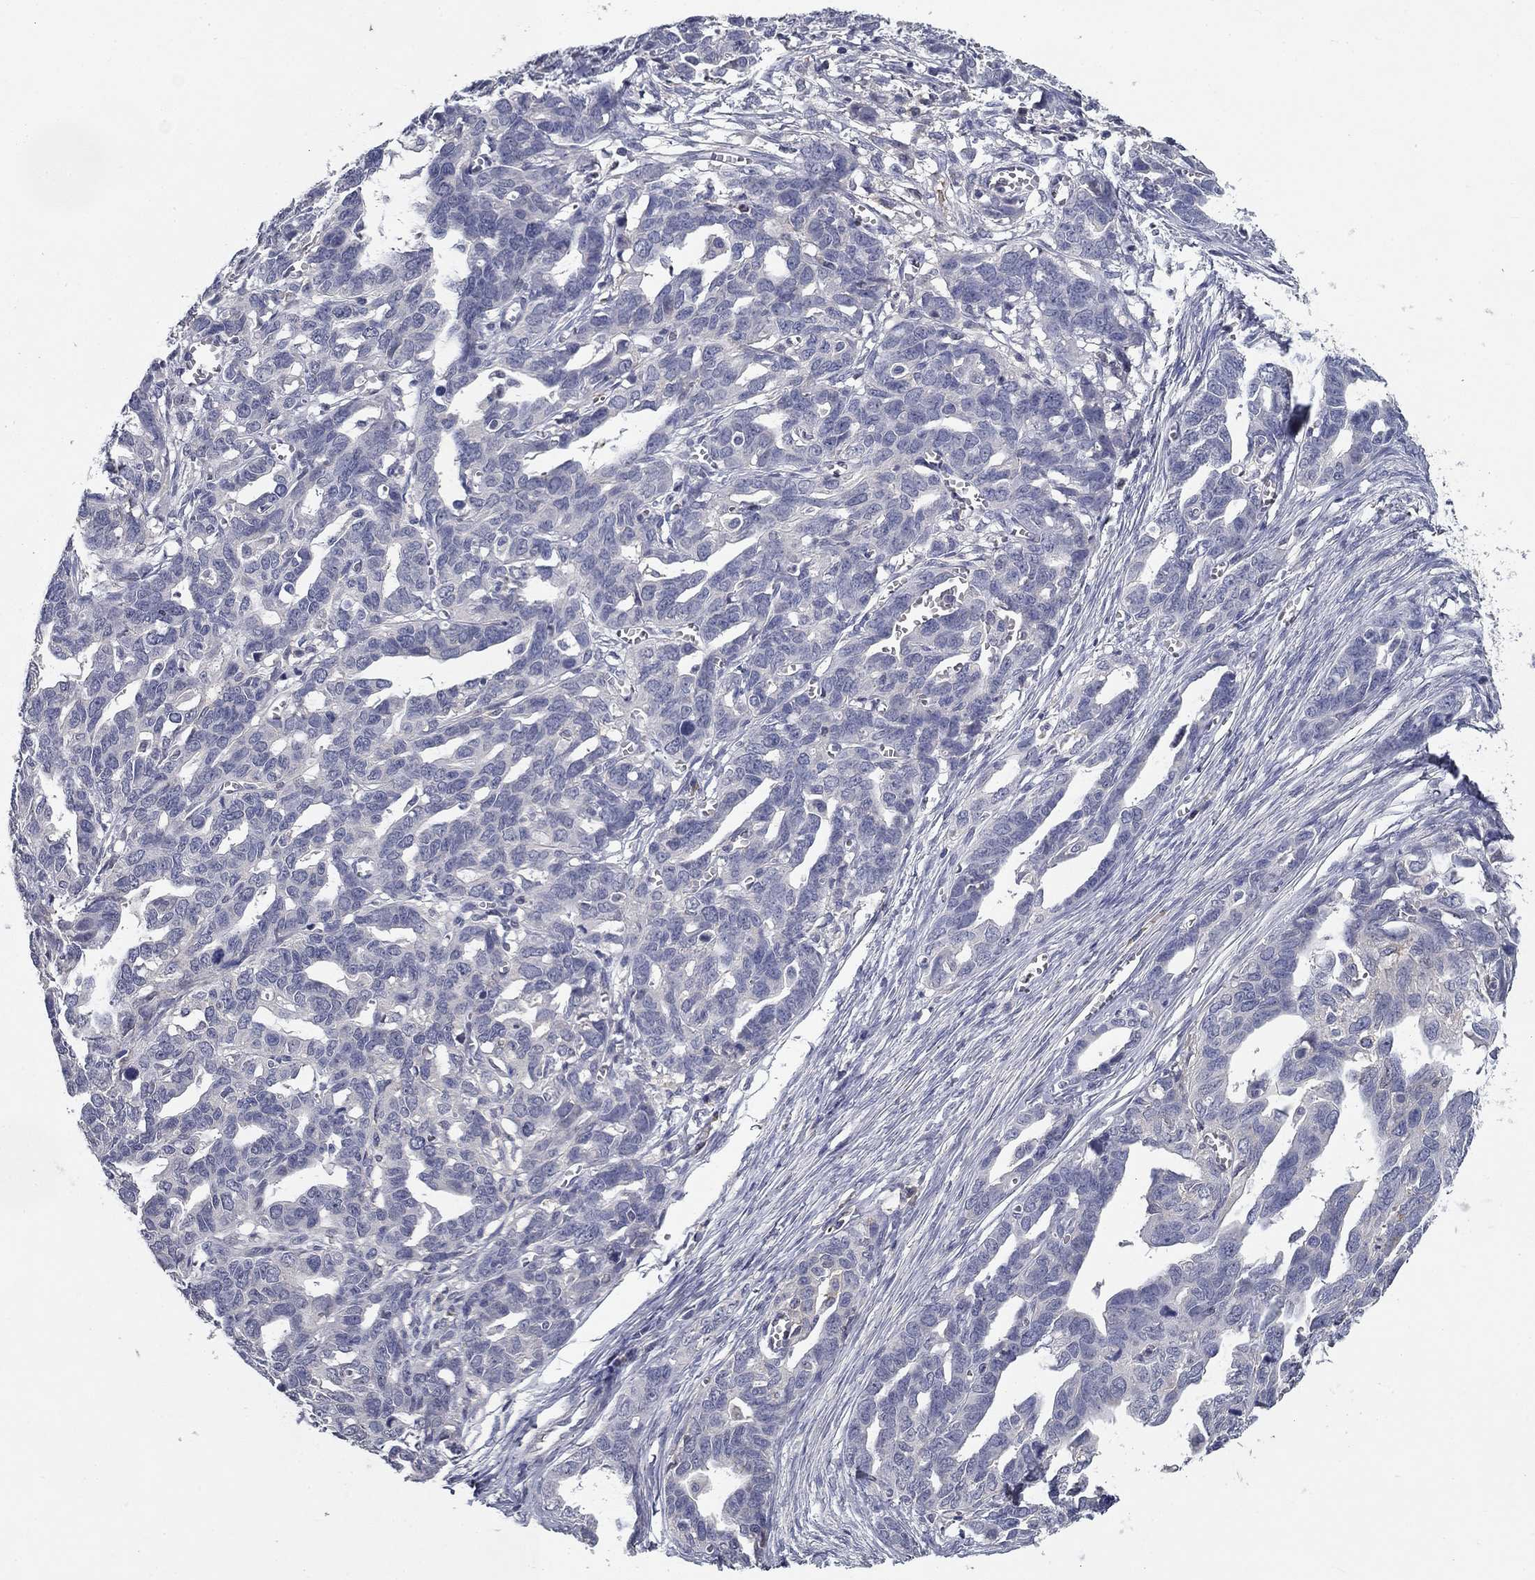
{"staining": {"intensity": "negative", "quantity": "none", "location": "none"}, "tissue": "ovarian cancer", "cell_type": "Tumor cells", "image_type": "cancer", "snomed": [{"axis": "morphology", "description": "Cystadenocarcinoma, serous, NOS"}, {"axis": "topography", "description": "Ovary"}], "caption": "Photomicrograph shows no protein positivity in tumor cells of ovarian serous cystadenocarcinoma tissue. (DAB (3,3'-diaminobenzidine) immunohistochemistry (IHC), high magnification).", "gene": "CD274", "patient": {"sex": "female", "age": 69}}